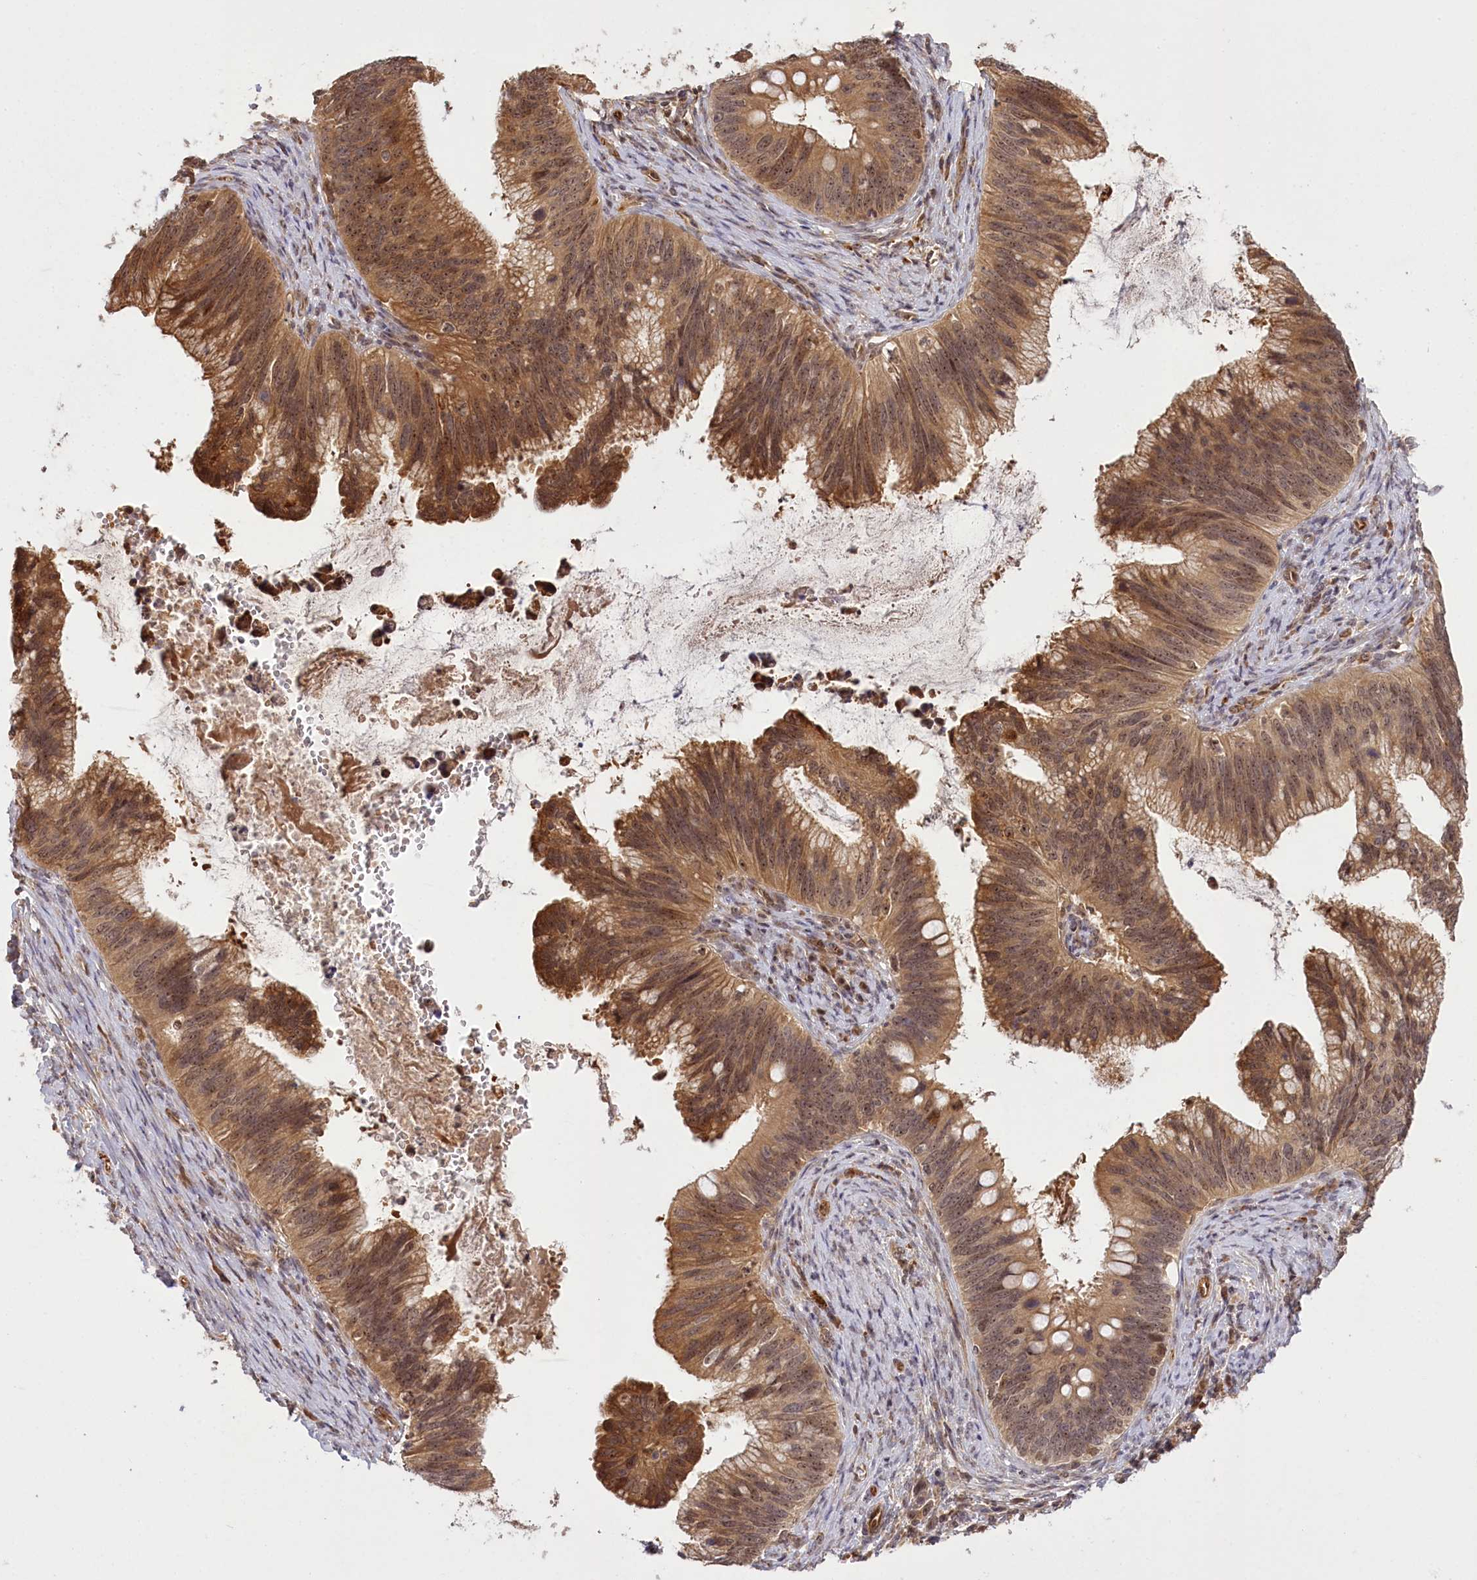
{"staining": {"intensity": "moderate", "quantity": ">75%", "location": "cytoplasmic/membranous,nuclear"}, "tissue": "cervical cancer", "cell_type": "Tumor cells", "image_type": "cancer", "snomed": [{"axis": "morphology", "description": "Adenocarcinoma, NOS"}, {"axis": "topography", "description": "Cervix"}], "caption": "Immunohistochemistry (IHC) histopathology image of neoplastic tissue: adenocarcinoma (cervical) stained using IHC displays medium levels of moderate protein expression localized specifically in the cytoplasmic/membranous and nuclear of tumor cells, appearing as a cytoplasmic/membranous and nuclear brown color.", "gene": "SERGEF", "patient": {"sex": "female", "age": 42}}